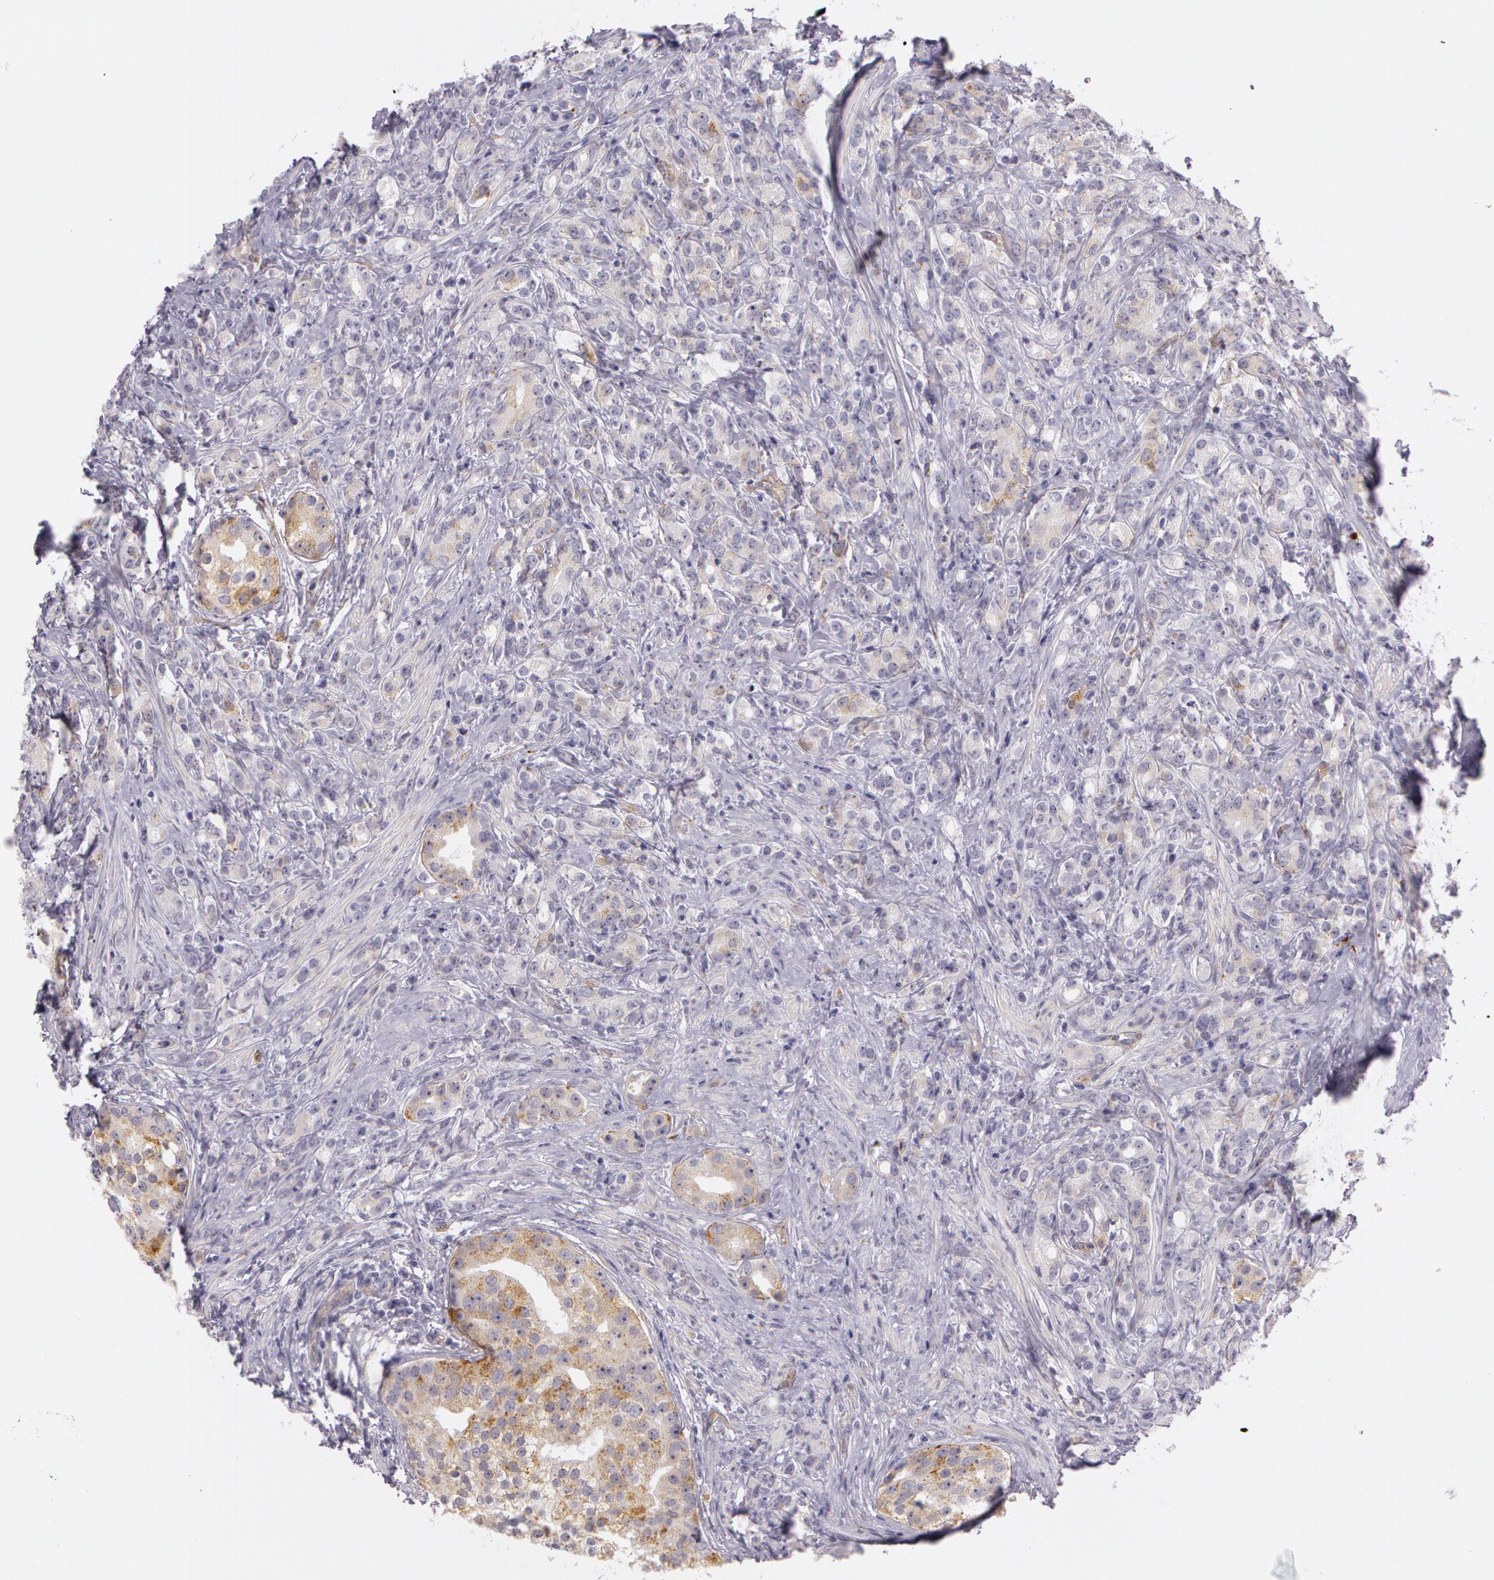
{"staining": {"intensity": "moderate", "quantity": "25%-75%", "location": "cytoplasmic/membranous"}, "tissue": "prostate cancer", "cell_type": "Tumor cells", "image_type": "cancer", "snomed": [{"axis": "morphology", "description": "Adenocarcinoma, Medium grade"}, {"axis": "topography", "description": "Prostate"}], "caption": "Human prostate cancer stained with a brown dye exhibits moderate cytoplasmic/membranous positive expression in approximately 25%-75% of tumor cells.", "gene": "APP", "patient": {"sex": "male", "age": 59}}